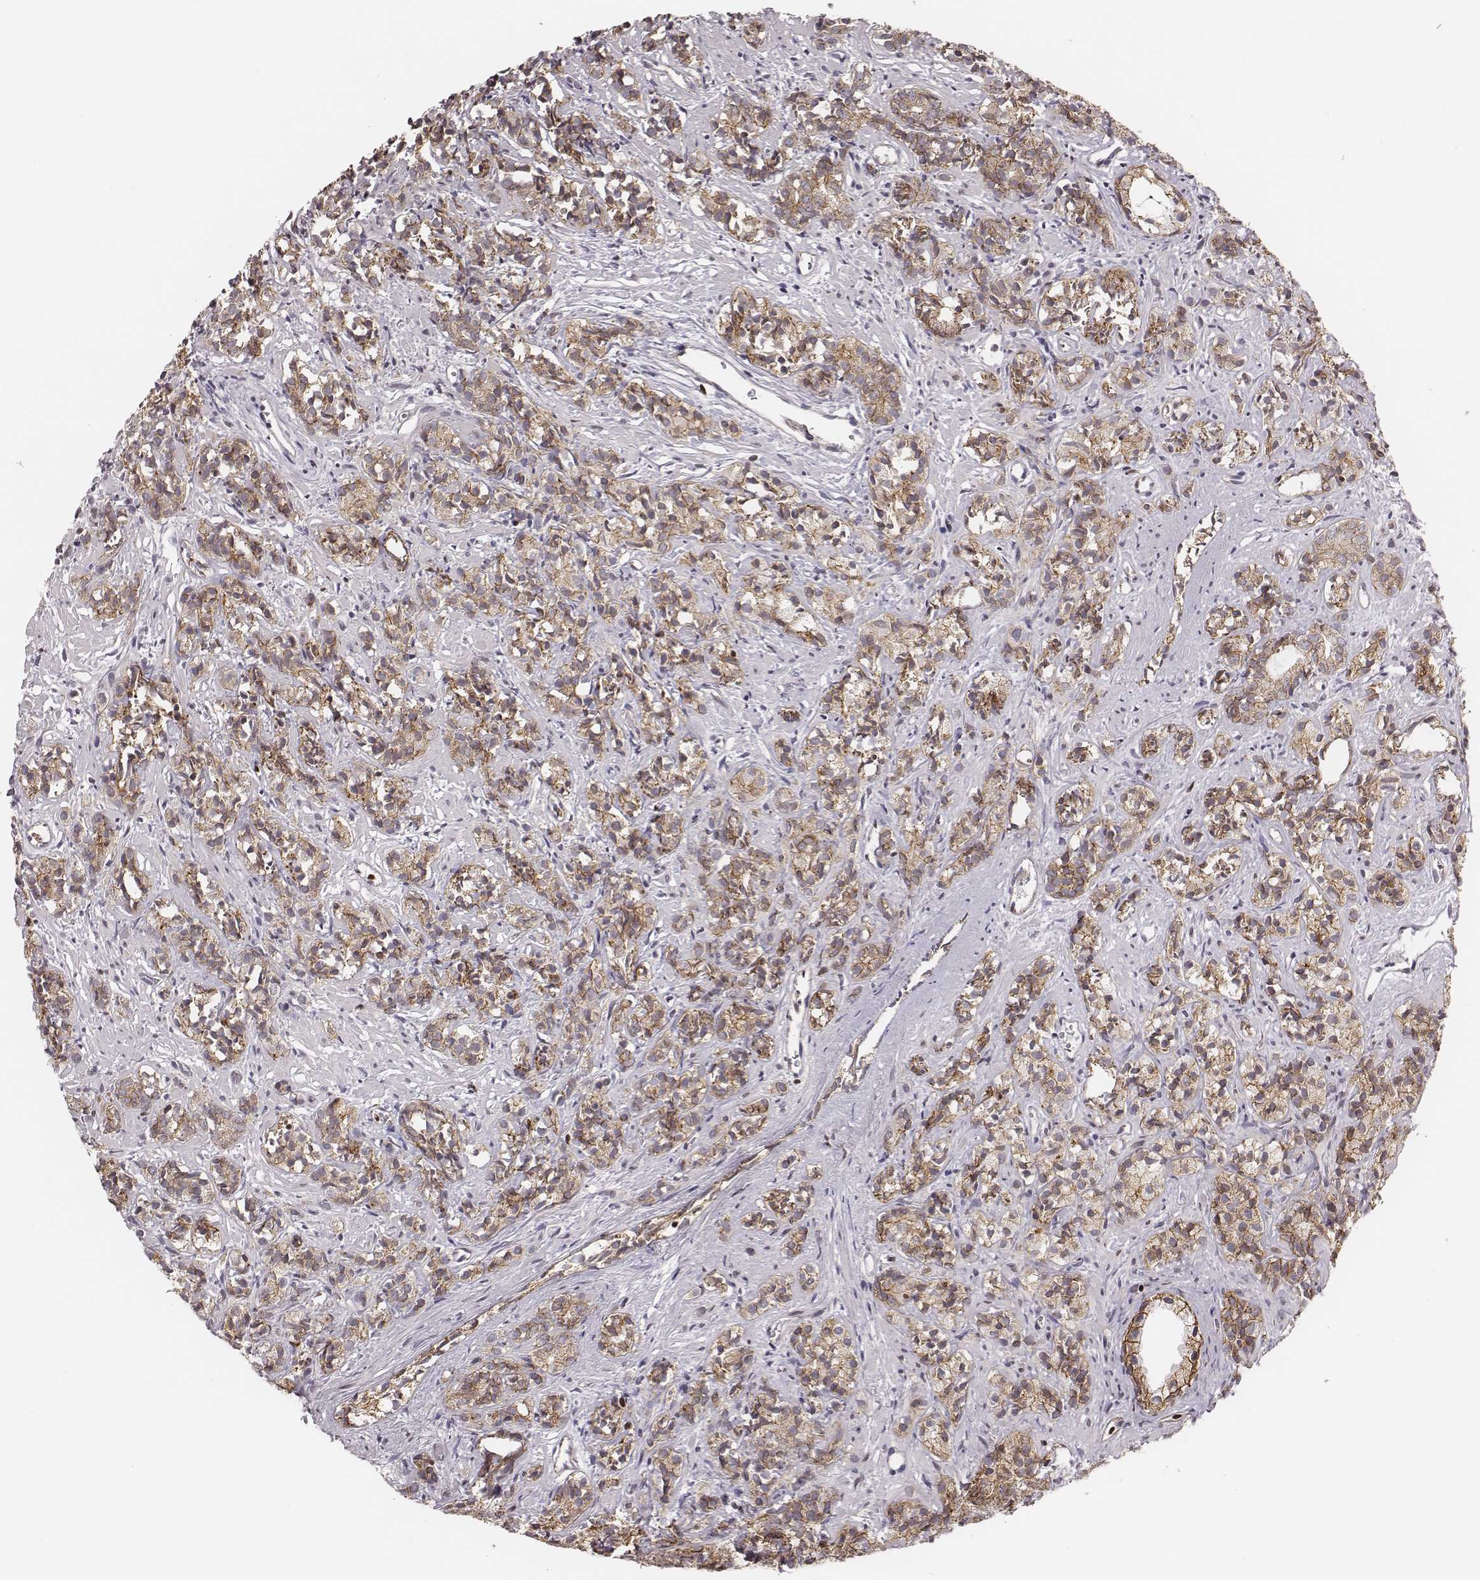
{"staining": {"intensity": "moderate", "quantity": ">75%", "location": "cytoplasmic/membranous"}, "tissue": "prostate cancer", "cell_type": "Tumor cells", "image_type": "cancer", "snomed": [{"axis": "morphology", "description": "Adenocarcinoma, High grade"}, {"axis": "topography", "description": "Prostate"}], "caption": "Tumor cells reveal moderate cytoplasmic/membranous staining in approximately >75% of cells in prostate adenocarcinoma (high-grade).", "gene": "WDR59", "patient": {"sex": "male", "age": 84}}